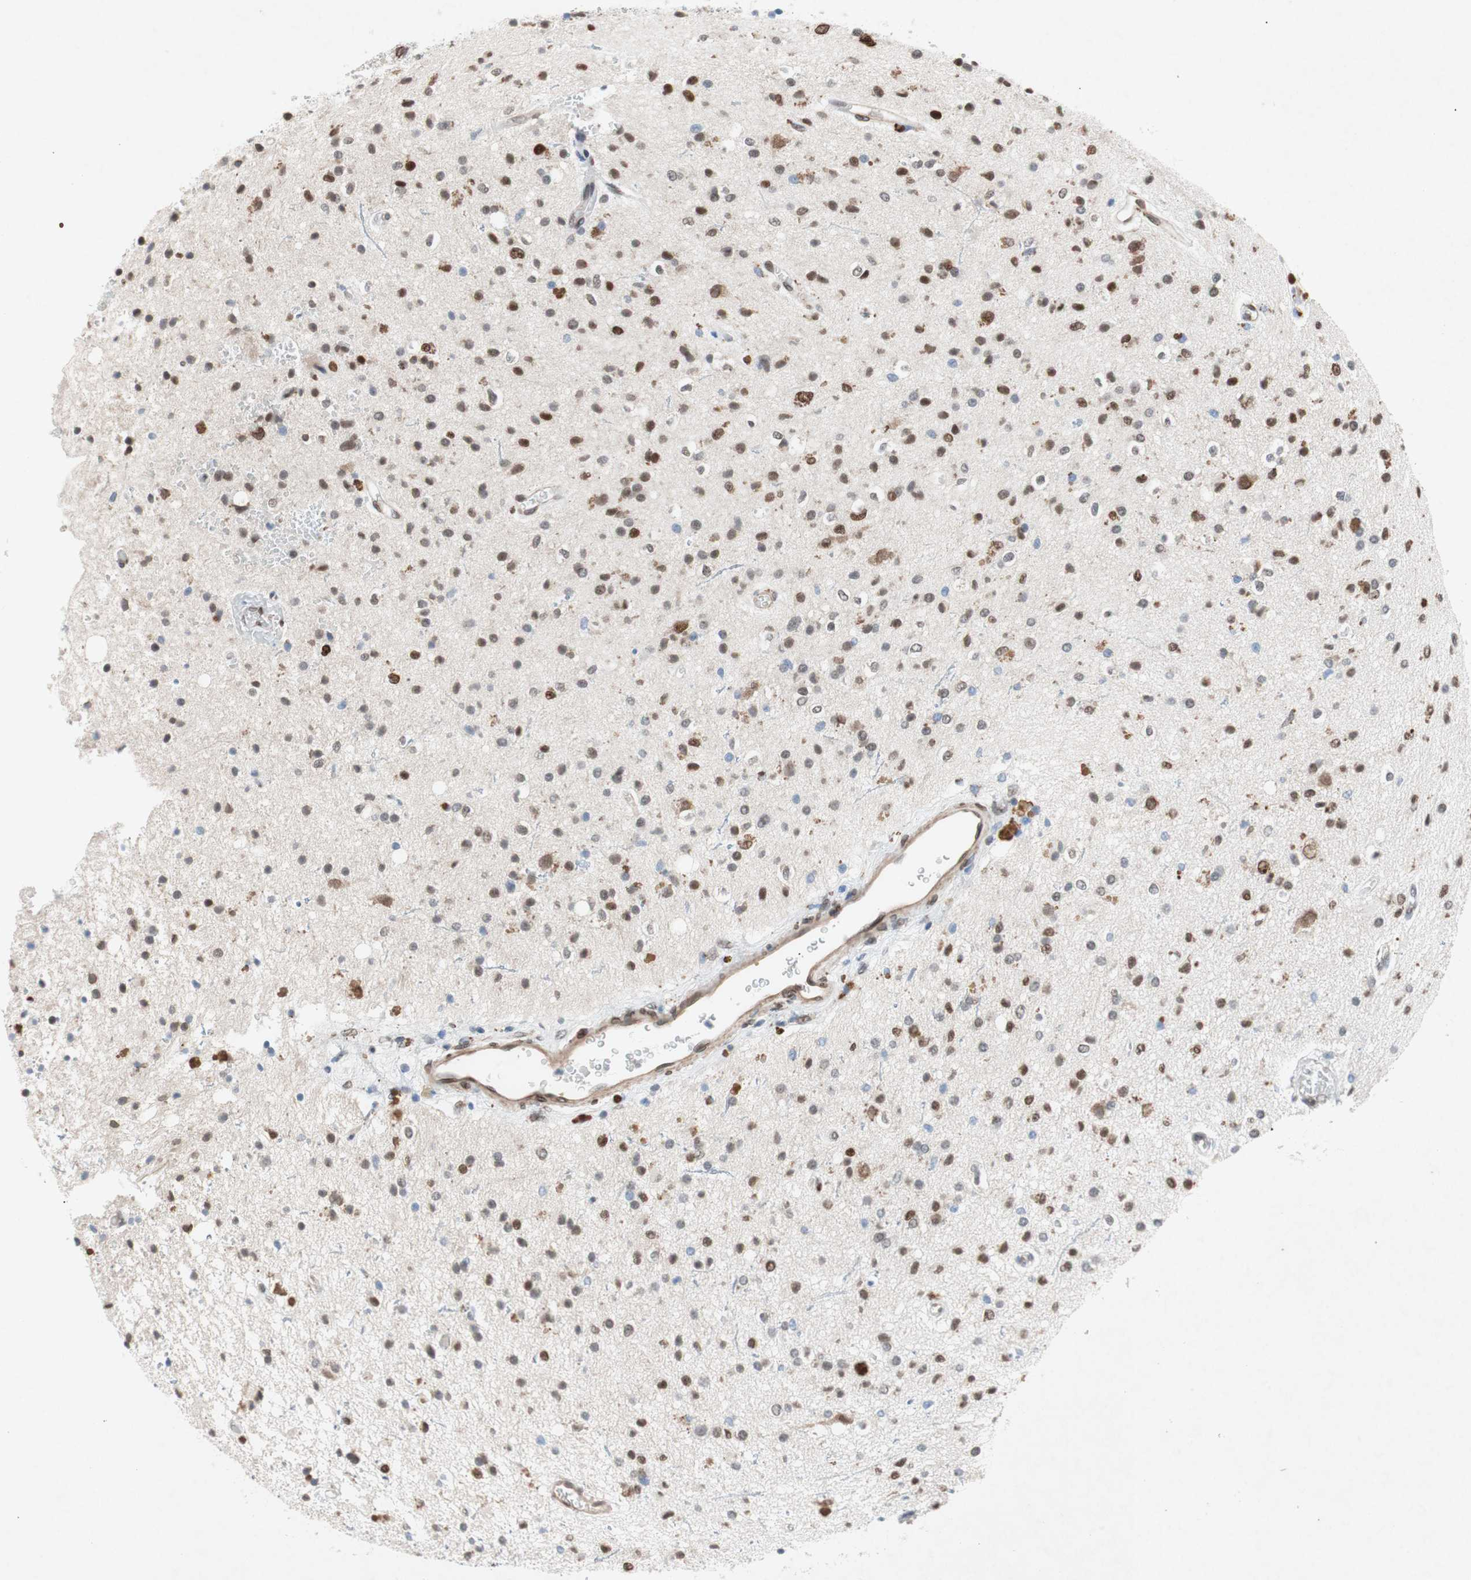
{"staining": {"intensity": "strong", "quantity": ">75%", "location": "nuclear"}, "tissue": "glioma", "cell_type": "Tumor cells", "image_type": "cancer", "snomed": [{"axis": "morphology", "description": "Glioma, malignant, High grade"}, {"axis": "topography", "description": "Brain"}], "caption": "Tumor cells exhibit high levels of strong nuclear expression in approximately >75% of cells in glioma.", "gene": "ARNT2", "patient": {"sex": "male", "age": 47}}